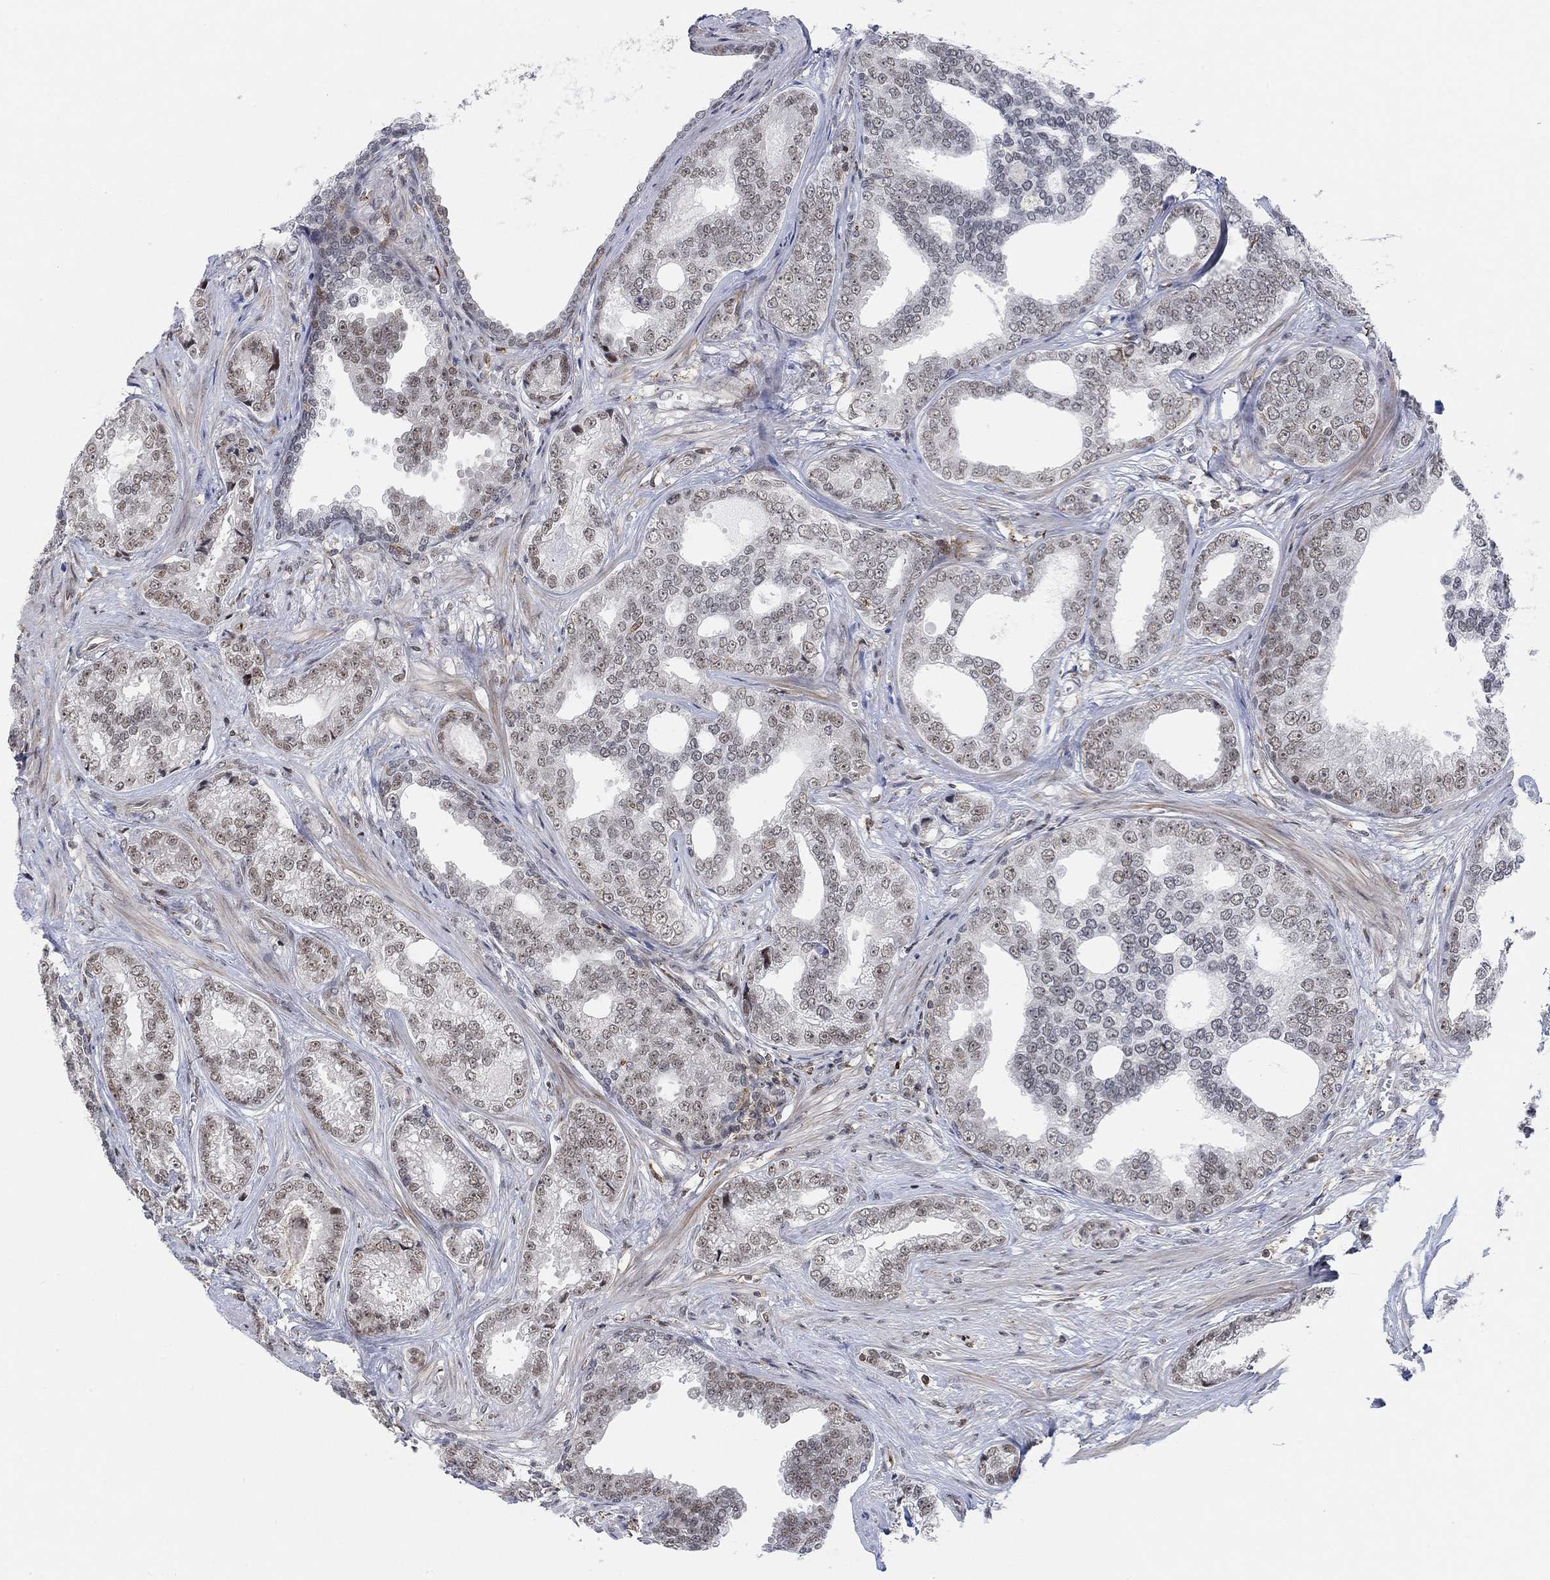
{"staining": {"intensity": "weak", "quantity": "25%-75%", "location": "nuclear"}, "tissue": "prostate cancer", "cell_type": "Tumor cells", "image_type": "cancer", "snomed": [{"axis": "morphology", "description": "Adenocarcinoma, NOS"}, {"axis": "topography", "description": "Prostate"}], "caption": "This is an image of immunohistochemistry (IHC) staining of prostate cancer (adenocarcinoma), which shows weak staining in the nuclear of tumor cells.", "gene": "PWWP2B", "patient": {"sex": "male", "age": 67}}